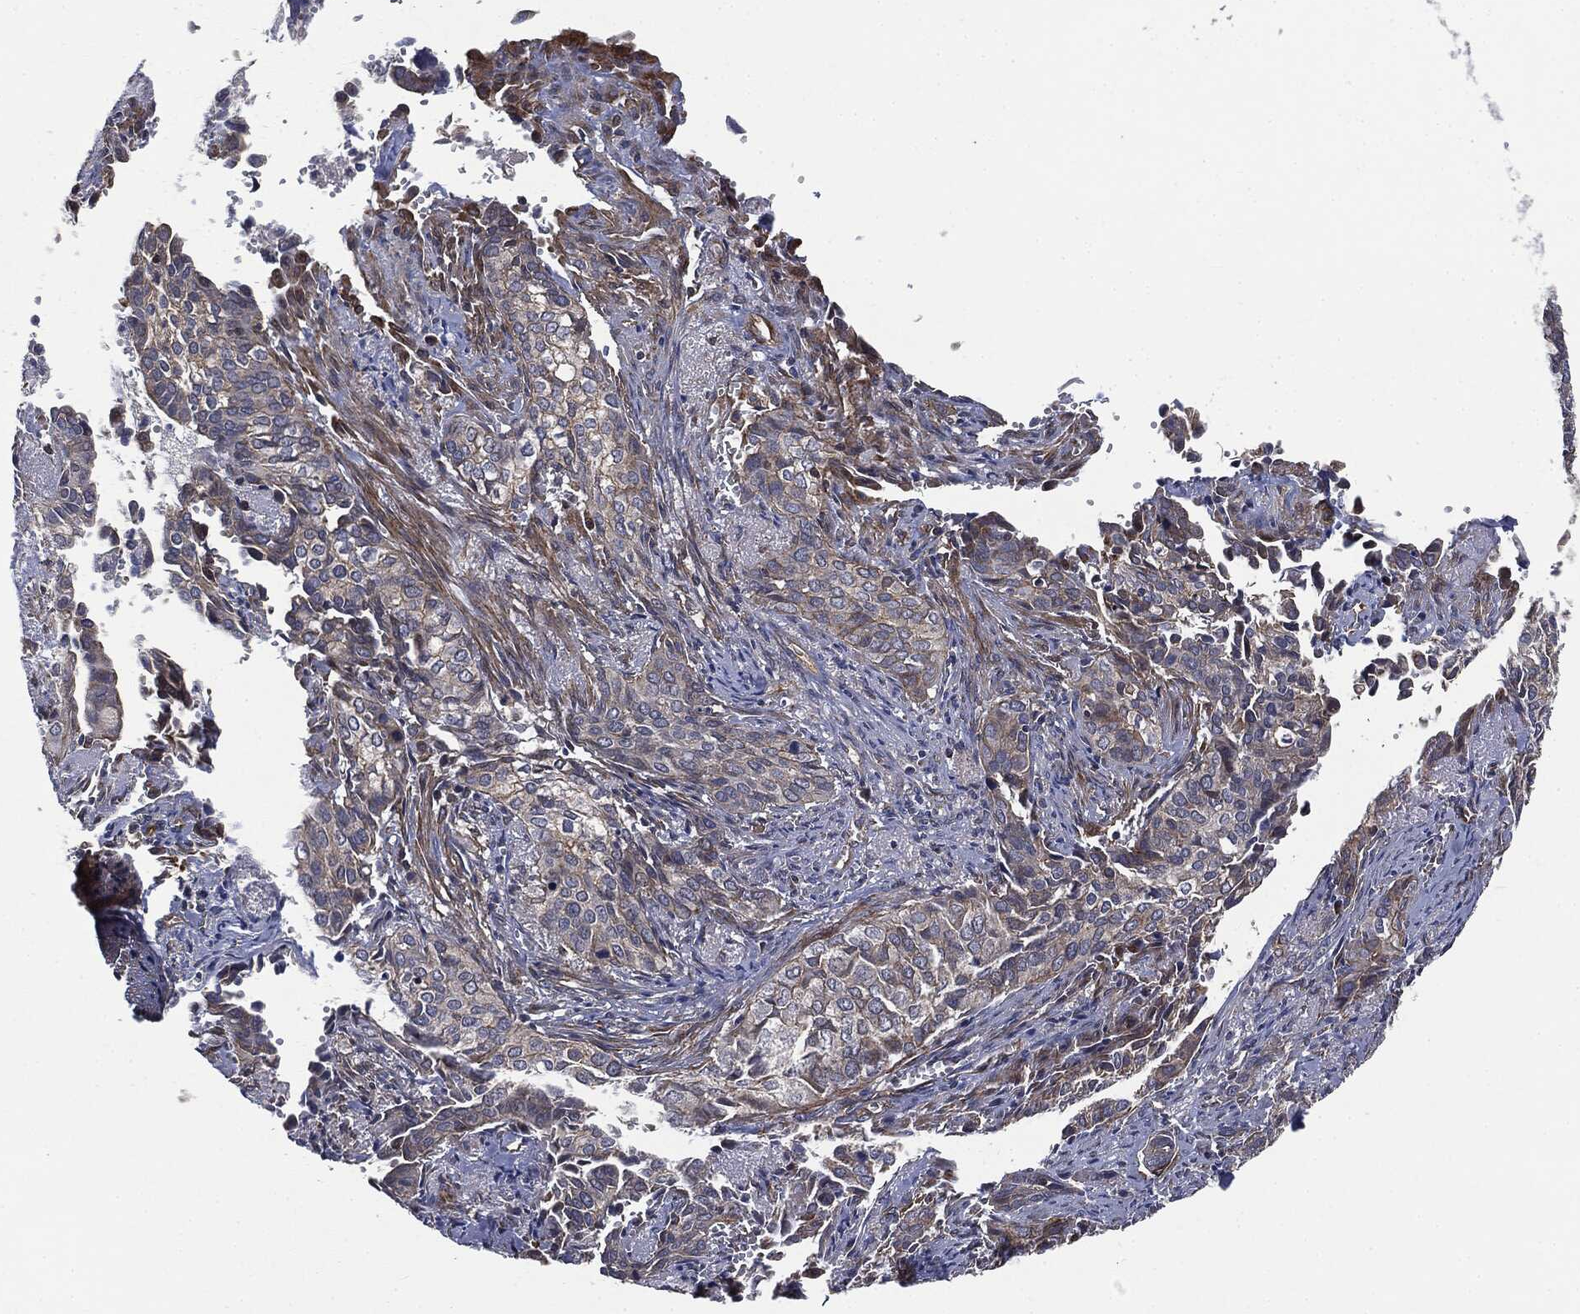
{"staining": {"intensity": "negative", "quantity": "none", "location": "none"}, "tissue": "cervical cancer", "cell_type": "Tumor cells", "image_type": "cancer", "snomed": [{"axis": "morphology", "description": "Squamous cell carcinoma, NOS"}, {"axis": "topography", "description": "Cervix"}], "caption": "Cervical cancer (squamous cell carcinoma) was stained to show a protein in brown. There is no significant expression in tumor cells.", "gene": "EPS15L1", "patient": {"sex": "female", "age": 29}}